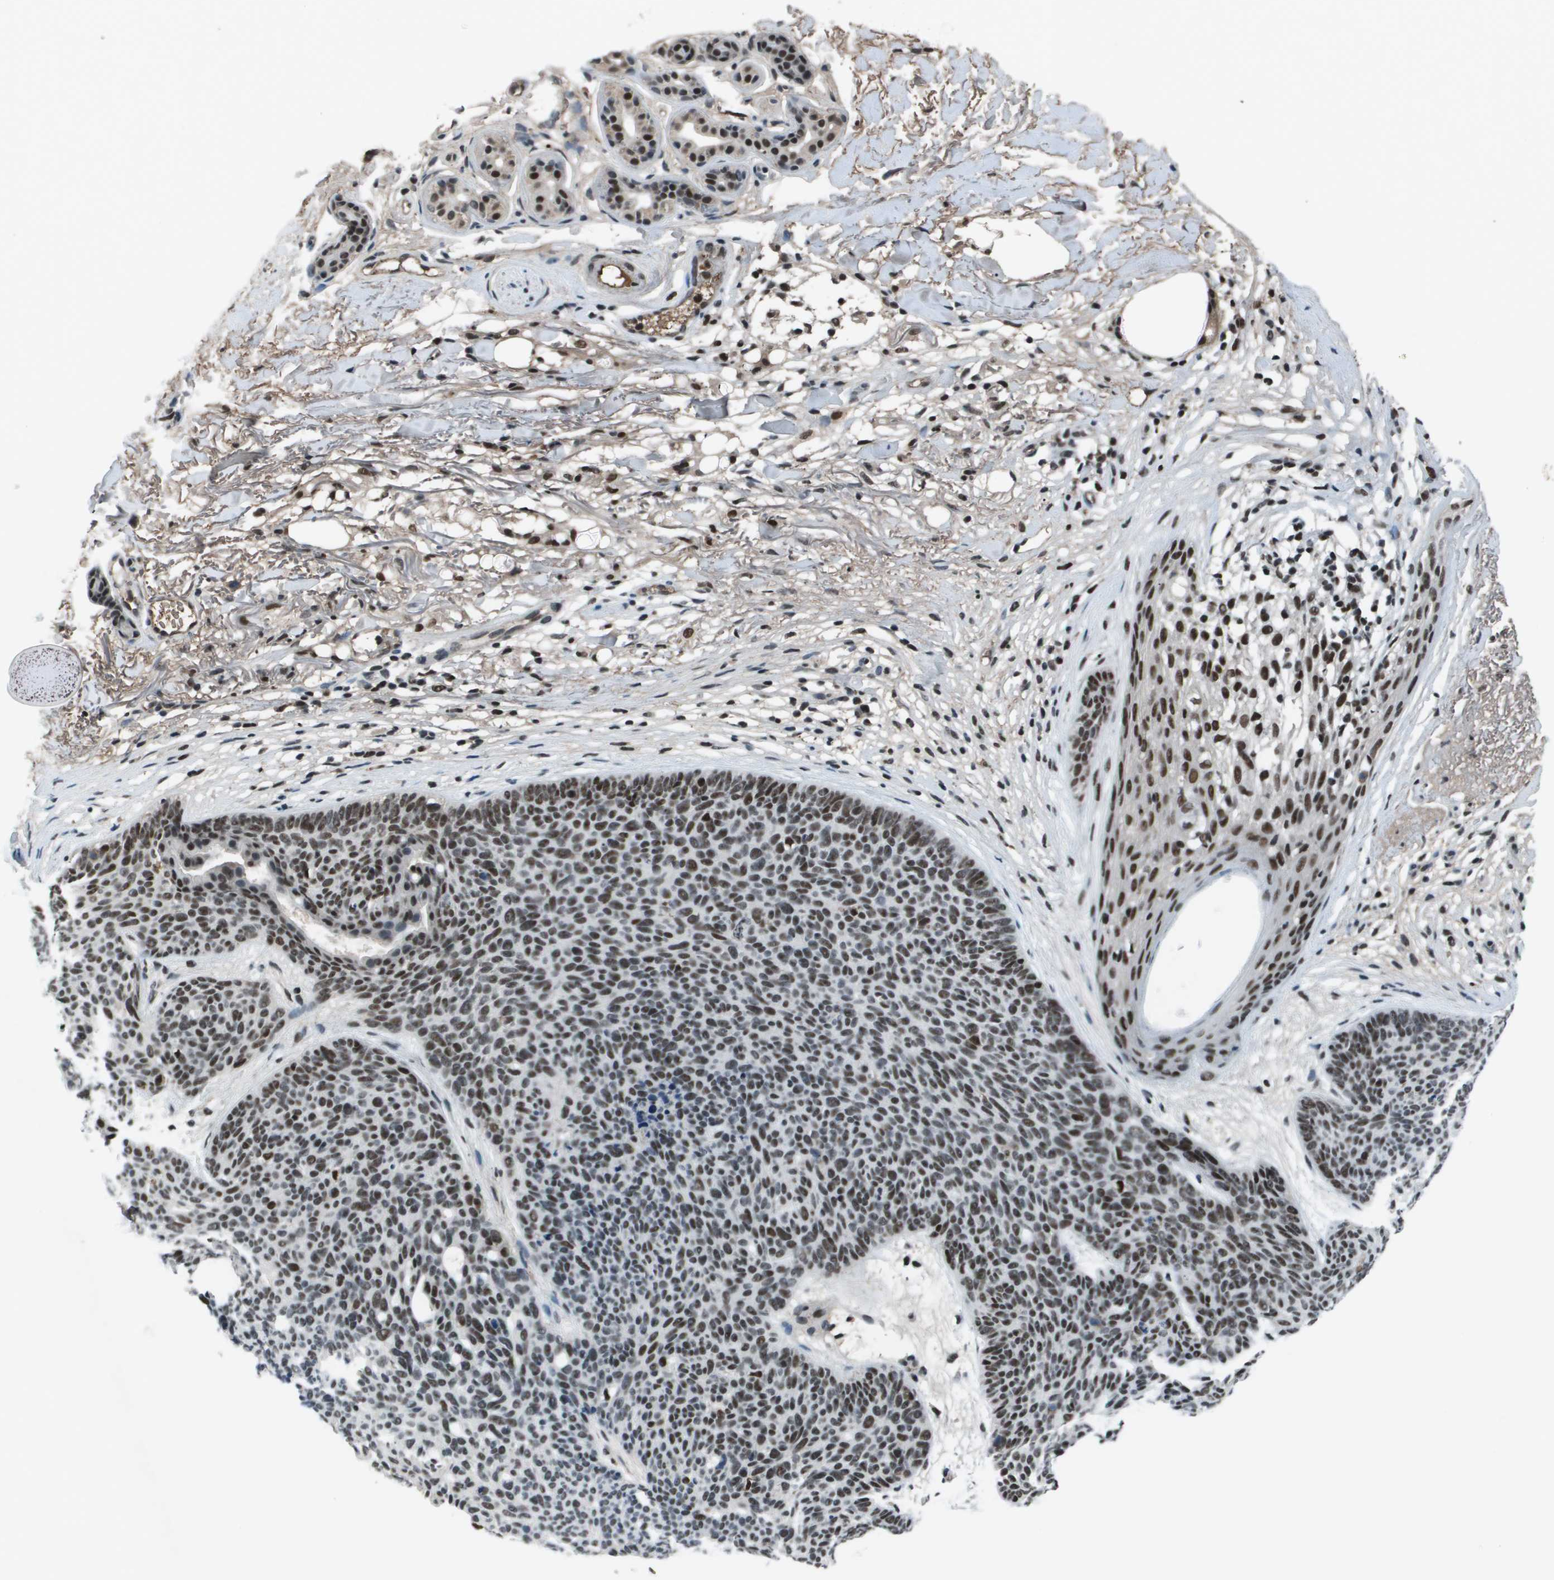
{"staining": {"intensity": "strong", "quantity": ">75%", "location": "nuclear"}, "tissue": "skin cancer", "cell_type": "Tumor cells", "image_type": "cancer", "snomed": [{"axis": "morphology", "description": "Normal tissue, NOS"}, {"axis": "morphology", "description": "Basal cell carcinoma"}, {"axis": "topography", "description": "Skin"}], "caption": "A histopathology image of skin basal cell carcinoma stained for a protein demonstrates strong nuclear brown staining in tumor cells. (DAB (3,3'-diaminobenzidine) = brown stain, brightfield microscopy at high magnification).", "gene": "THRAP3", "patient": {"sex": "female", "age": 70}}